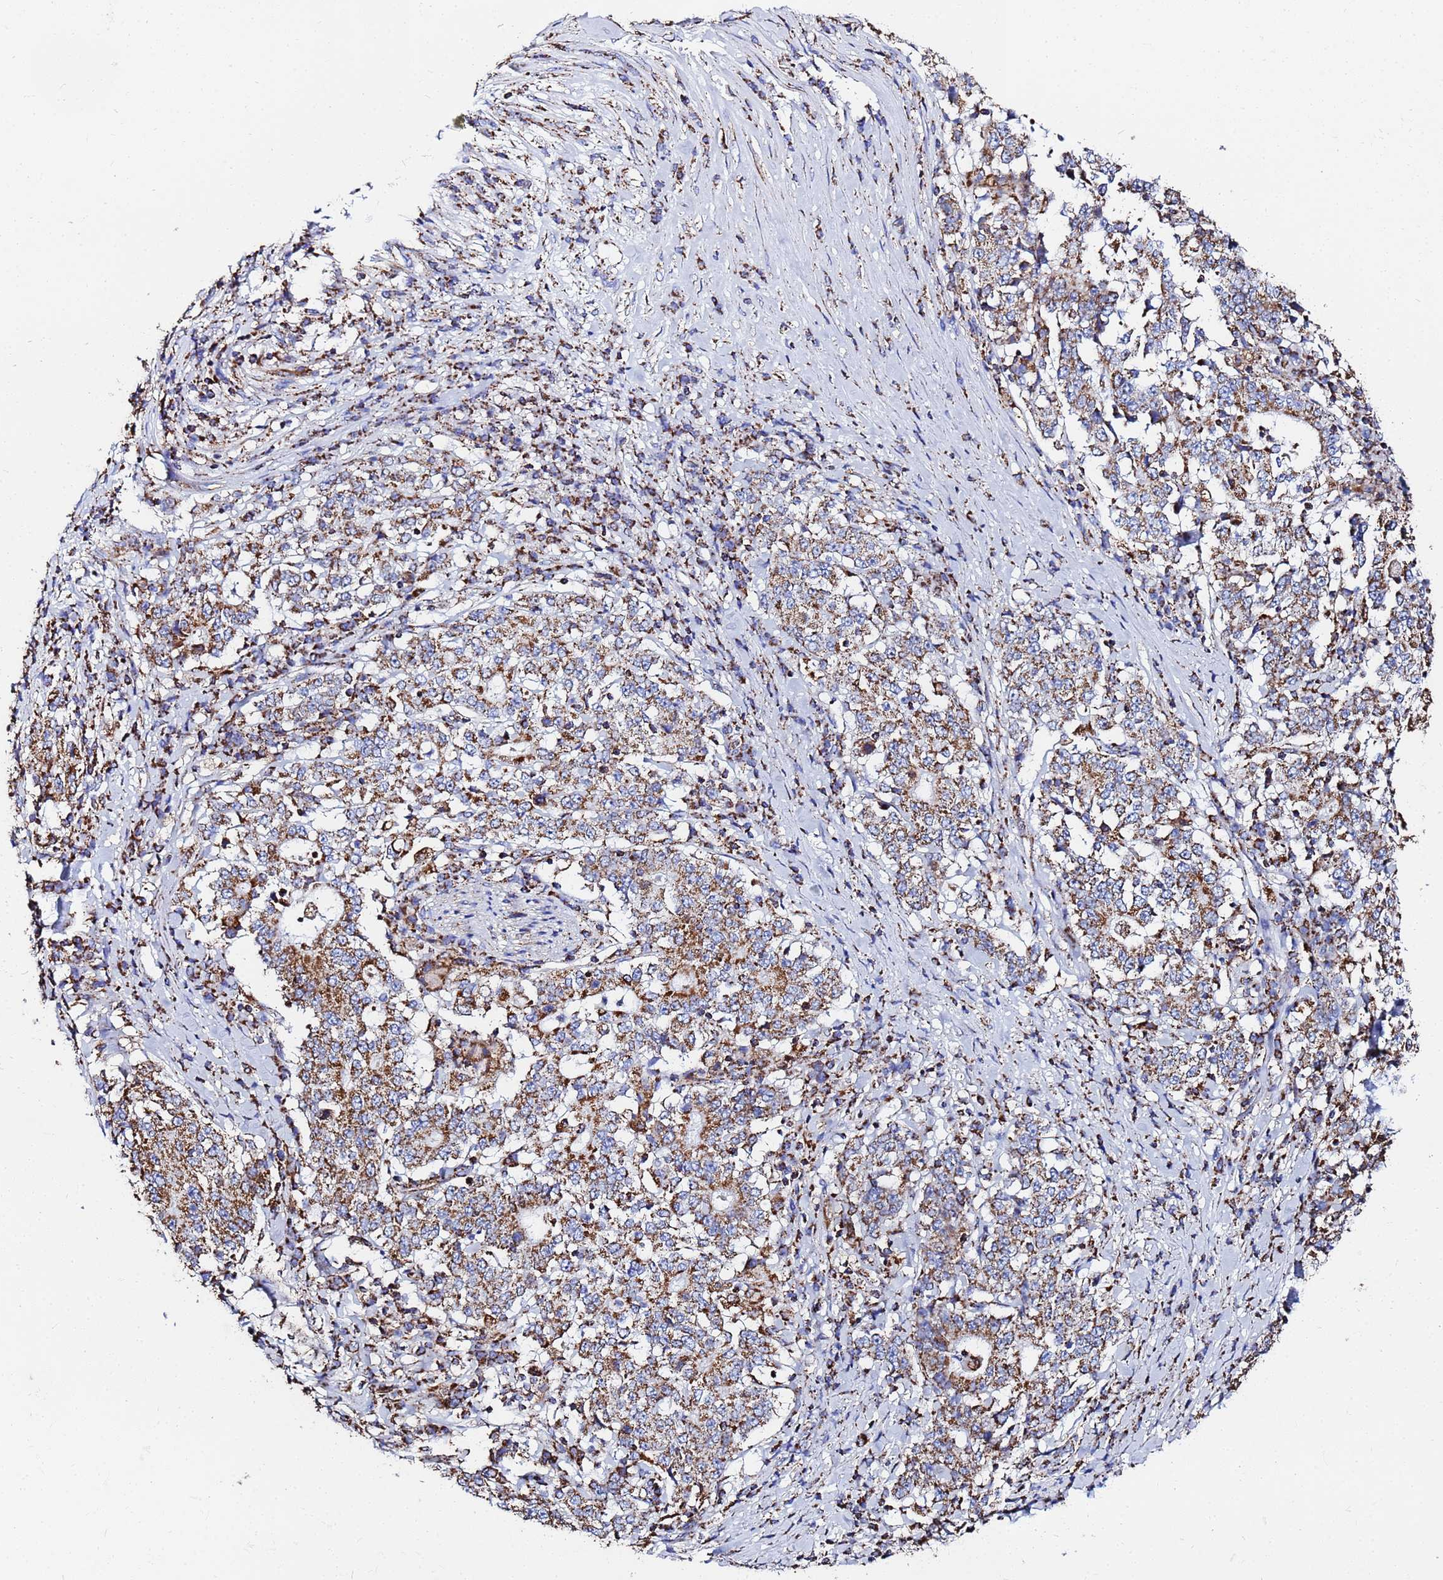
{"staining": {"intensity": "strong", "quantity": ">75%", "location": "cytoplasmic/membranous"}, "tissue": "stomach cancer", "cell_type": "Tumor cells", "image_type": "cancer", "snomed": [{"axis": "morphology", "description": "Adenocarcinoma, NOS"}, {"axis": "topography", "description": "Stomach"}], "caption": "Brown immunohistochemical staining in stomach cancer shows strong cytoplasmic/membranous staining in approximately >75% of tumor cells.", "gene": "GLUD1", "patient": {"sex": "male", "age": 59}}